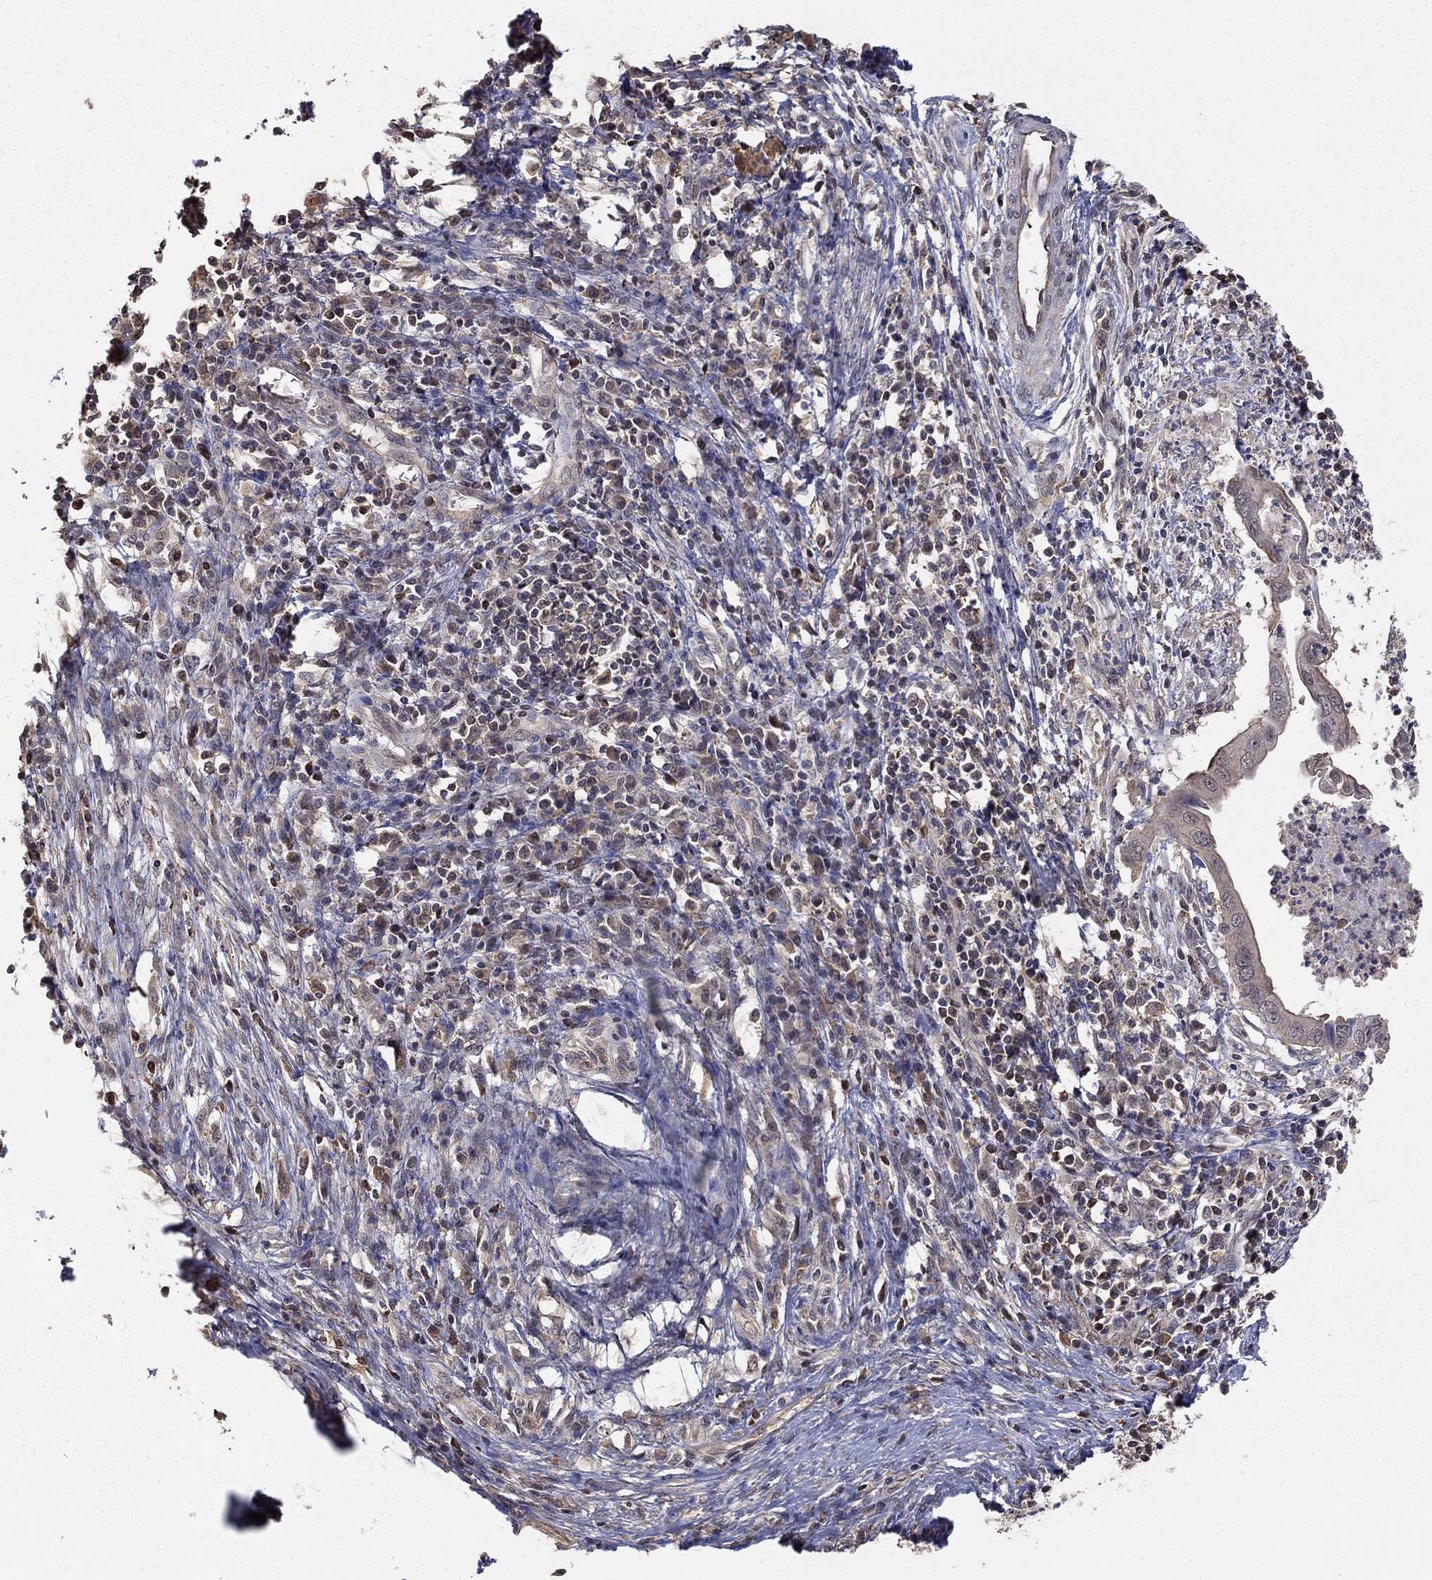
{"staining": {"intensity": "weak", "quantity": "<25%", "location": "cytoplasmic/membranous"}, "tissue": "cervical cancer", "cell_type": "Tumor cells", "image_type": "cancer", "snomed": [{"axis": "morphology", "description": "Adenocarcinoma, NOS"}, {"axis": "topography", "description": "Cervix"}], "caption": "A photomicrograph of cervical cancer stained for a protein shows no brown staining in tumor cells.", "gene": "RNF114", "patient": {"sex": "female", "age": 42}}